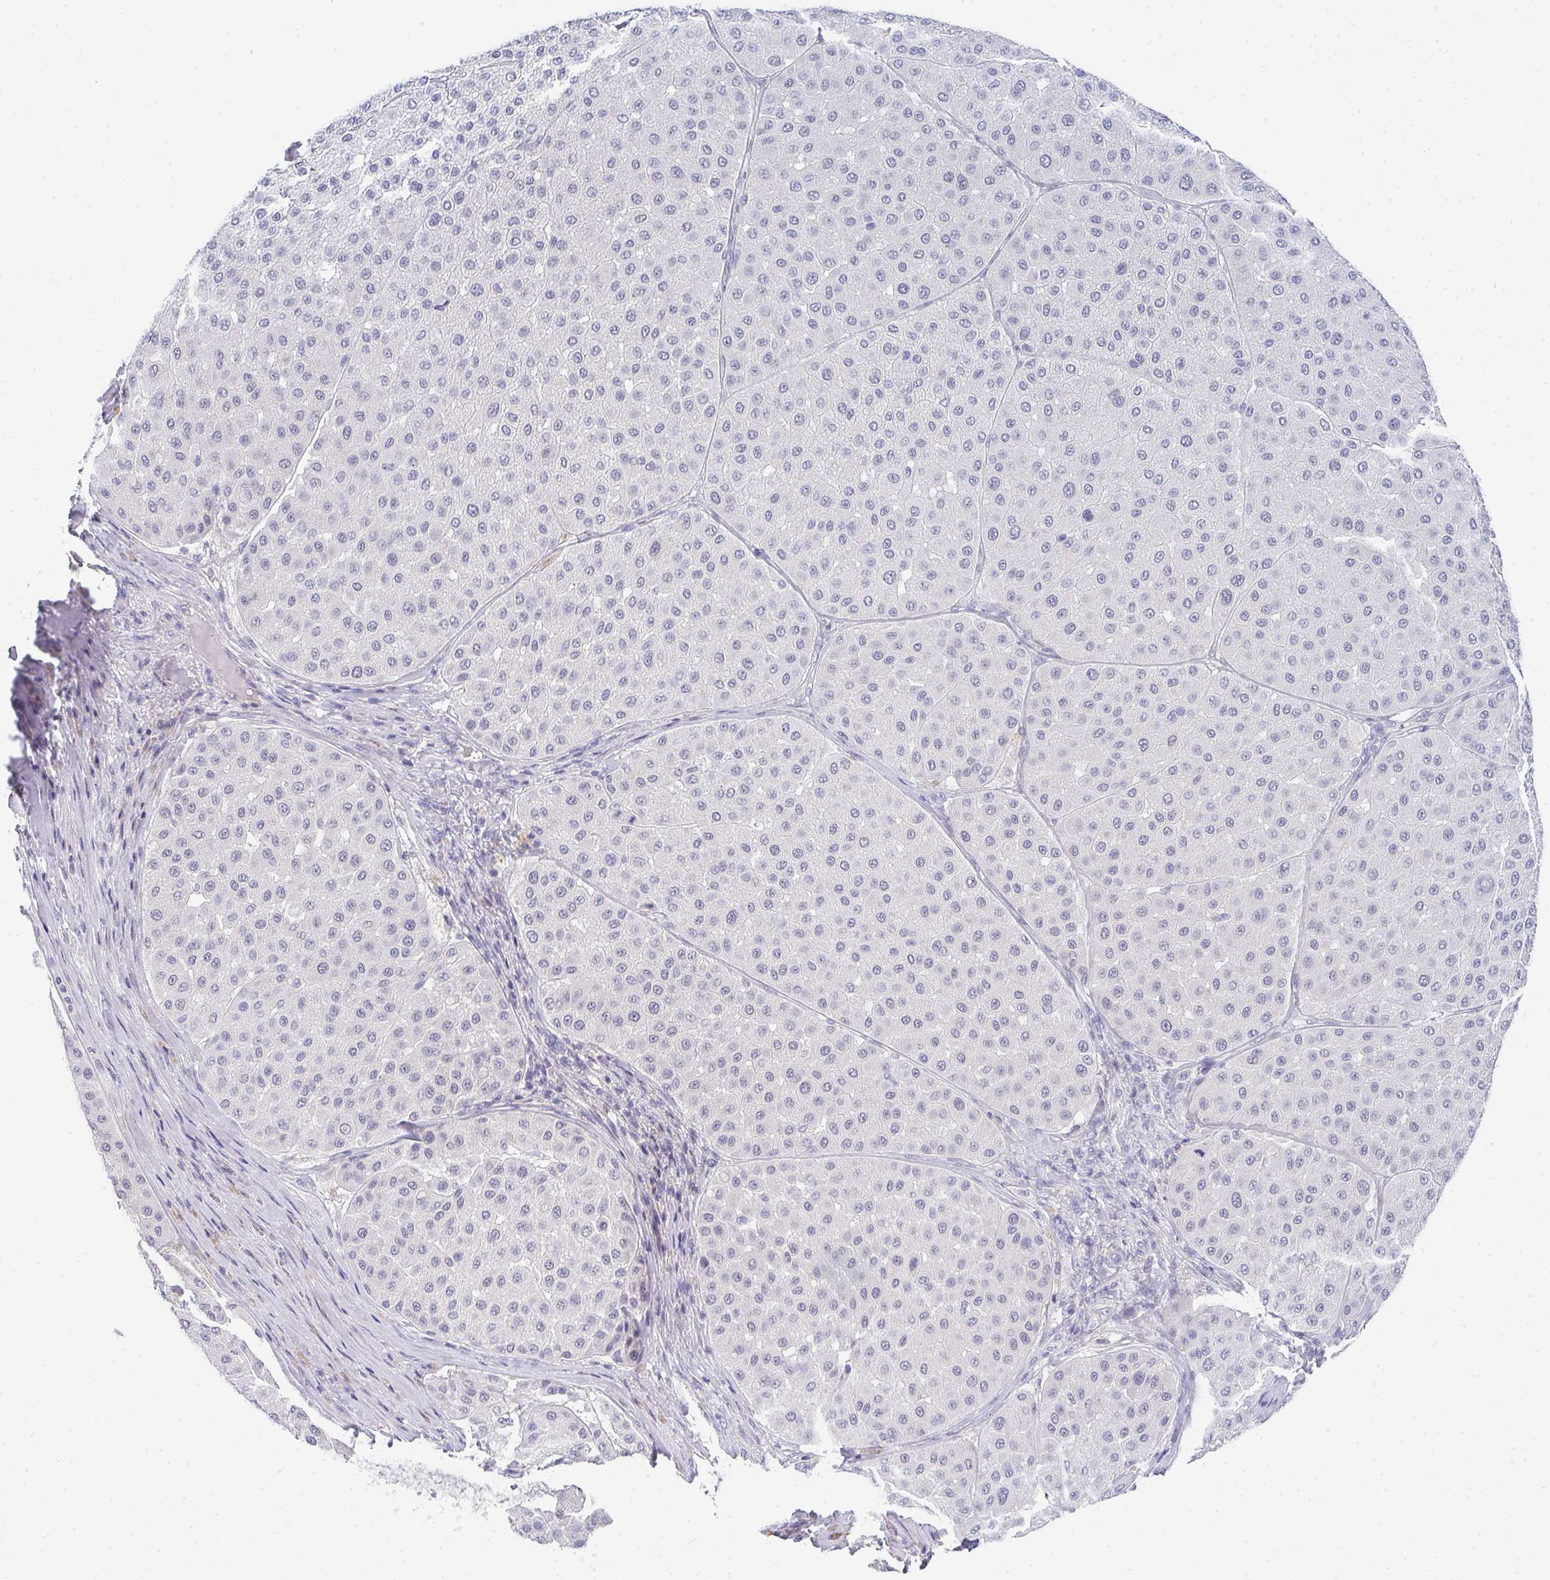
{"staining": {"intensity": "negative", "quantity": "none", "location": "none"}, "tissue": "melanoma", "cell_type": "Tumor cells", "image_type": "cancer", "snomed": [{"axis": "morphology", "description": "Malignant melanoma, Metastatic site"}, {"axis": "topography", "description": "Smooth muscle"}], "caption": "This is an immunohistochemistry (IHC) photomicrograph of melanoma. There is no staining in tumor cells.", "gene": "TMEM82", "patient": {"sex": "male", "age": 41}}